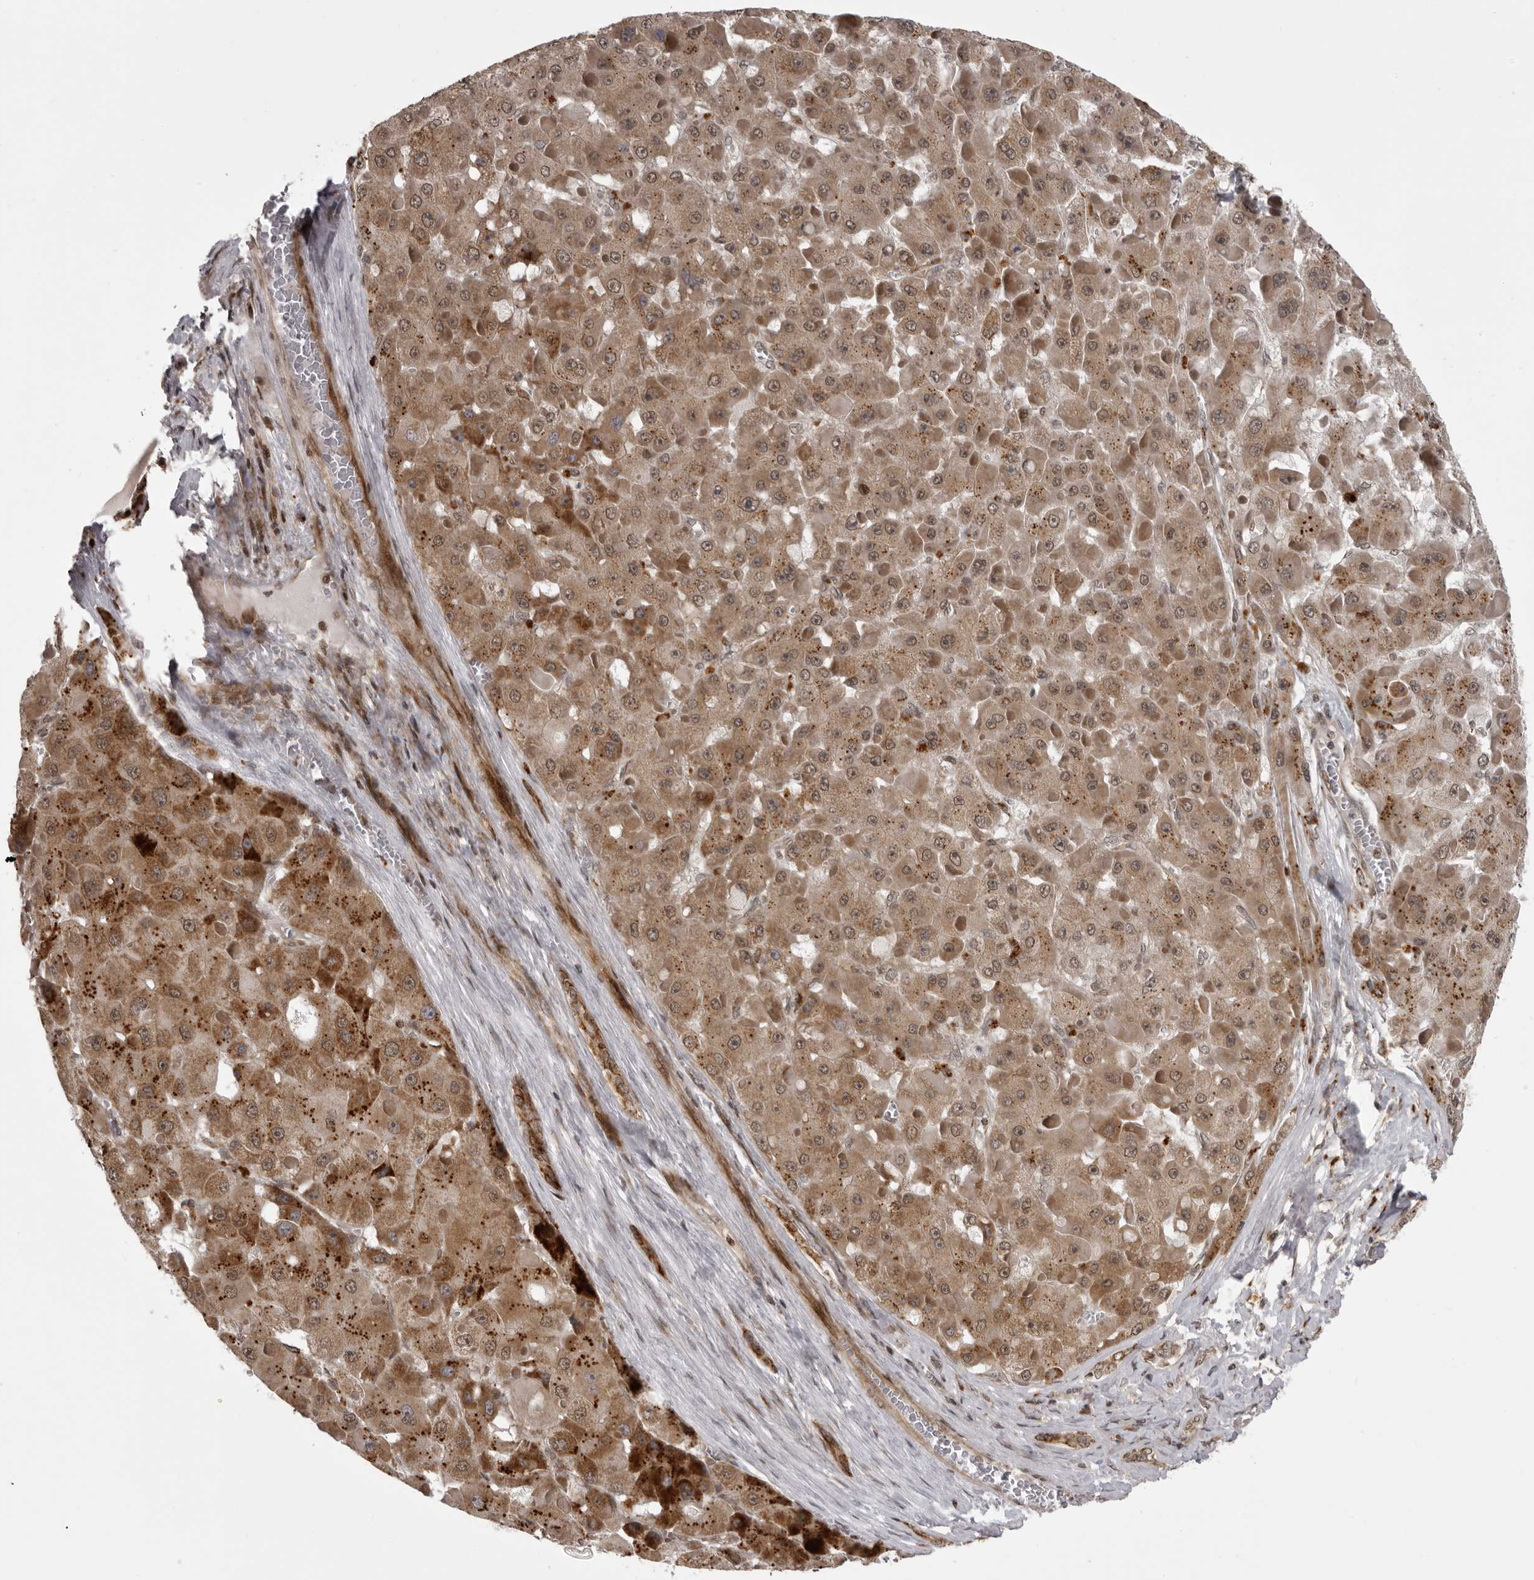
{"staining": {"intensity": "moderate", "quantity": ">75%", "location": "cytoplasmic/membranous,nuclear"}, "tissue": "liver cancer", "cell_type": "Tumor cells", "image_type": "cancer", "snomed": [{"axis": "morphology", "description": "Carcinoma, Hepatocellular, NOS"}, {"axis": "topography", "description": "Liver"}], "caption": "Approximately >75% of tumor cells in hepatocellular carcinoma (liver) demonstrate moderate cytoplasmic/membranous and nuclear protein expression as visualized by brown immunohistochemical staining.", "gene": "C1orf109", "patient": {"sex": "female", "age": 73}}